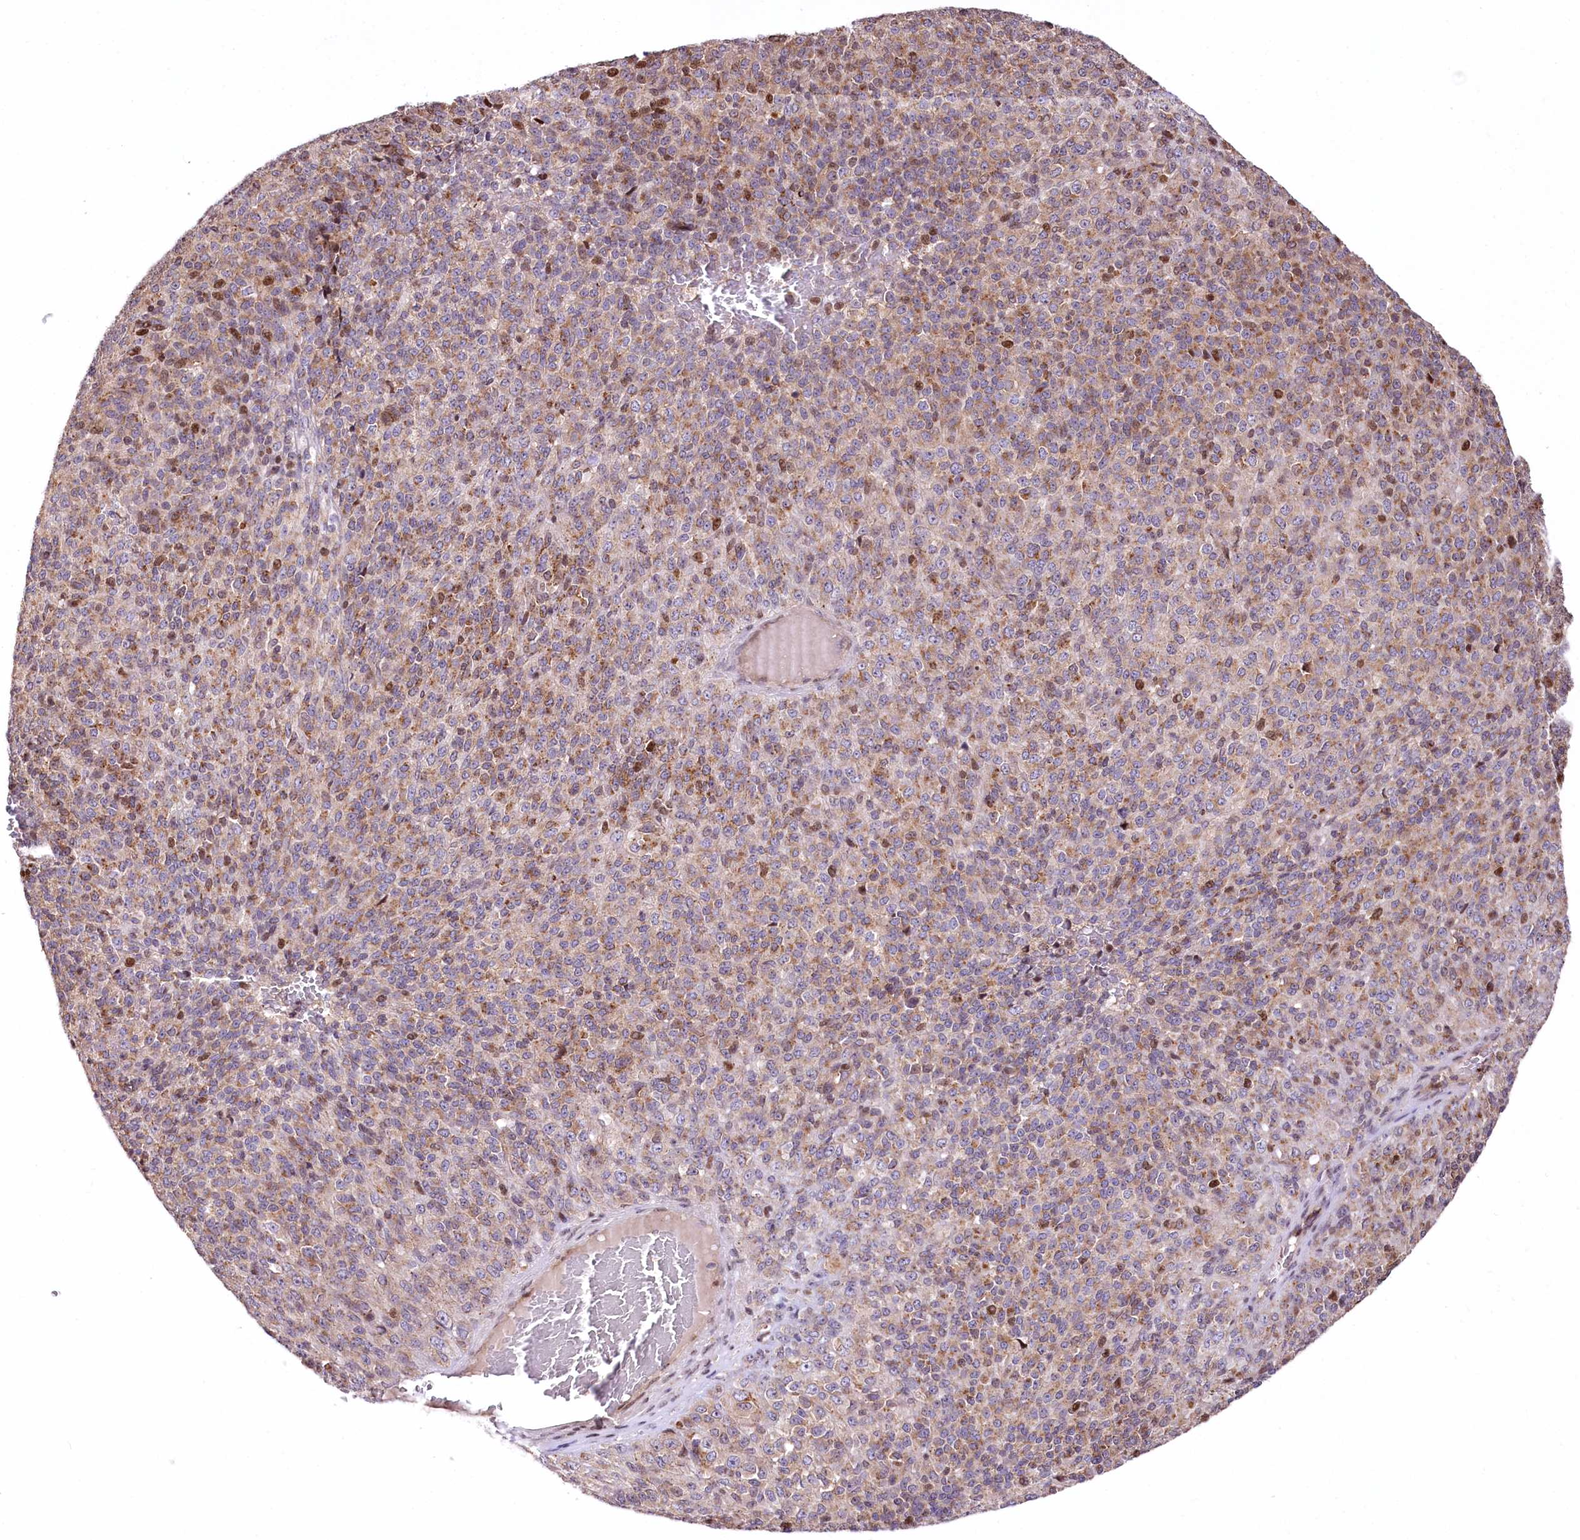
{"staining": {"intensity": "moderate", "quantity": ">75%", "location": "cytoplasmic/membranous,nuclear"}, "tissue": "melanoma", "cell_type": "Tumor cells", "image_type": "cancer", "snomed": [{"axis": "morphology", "description": "Malignant melanoma, Metastatic site"}, {"axis": "topography", "description": "Brain"}], "caption": "Immunohistochemical staining of malignant melanoma (metastatic site) reveals moderate cytoplasmic/membranous and nuclear protein staining in about >75% of tumor cells. (Stains: DAB in brown, nuclei in blue, Microscopy: brightfield microscopy at high magnification).", "gene": "ZFYVE27", "patient": {"sex": "female", "age": 56}}